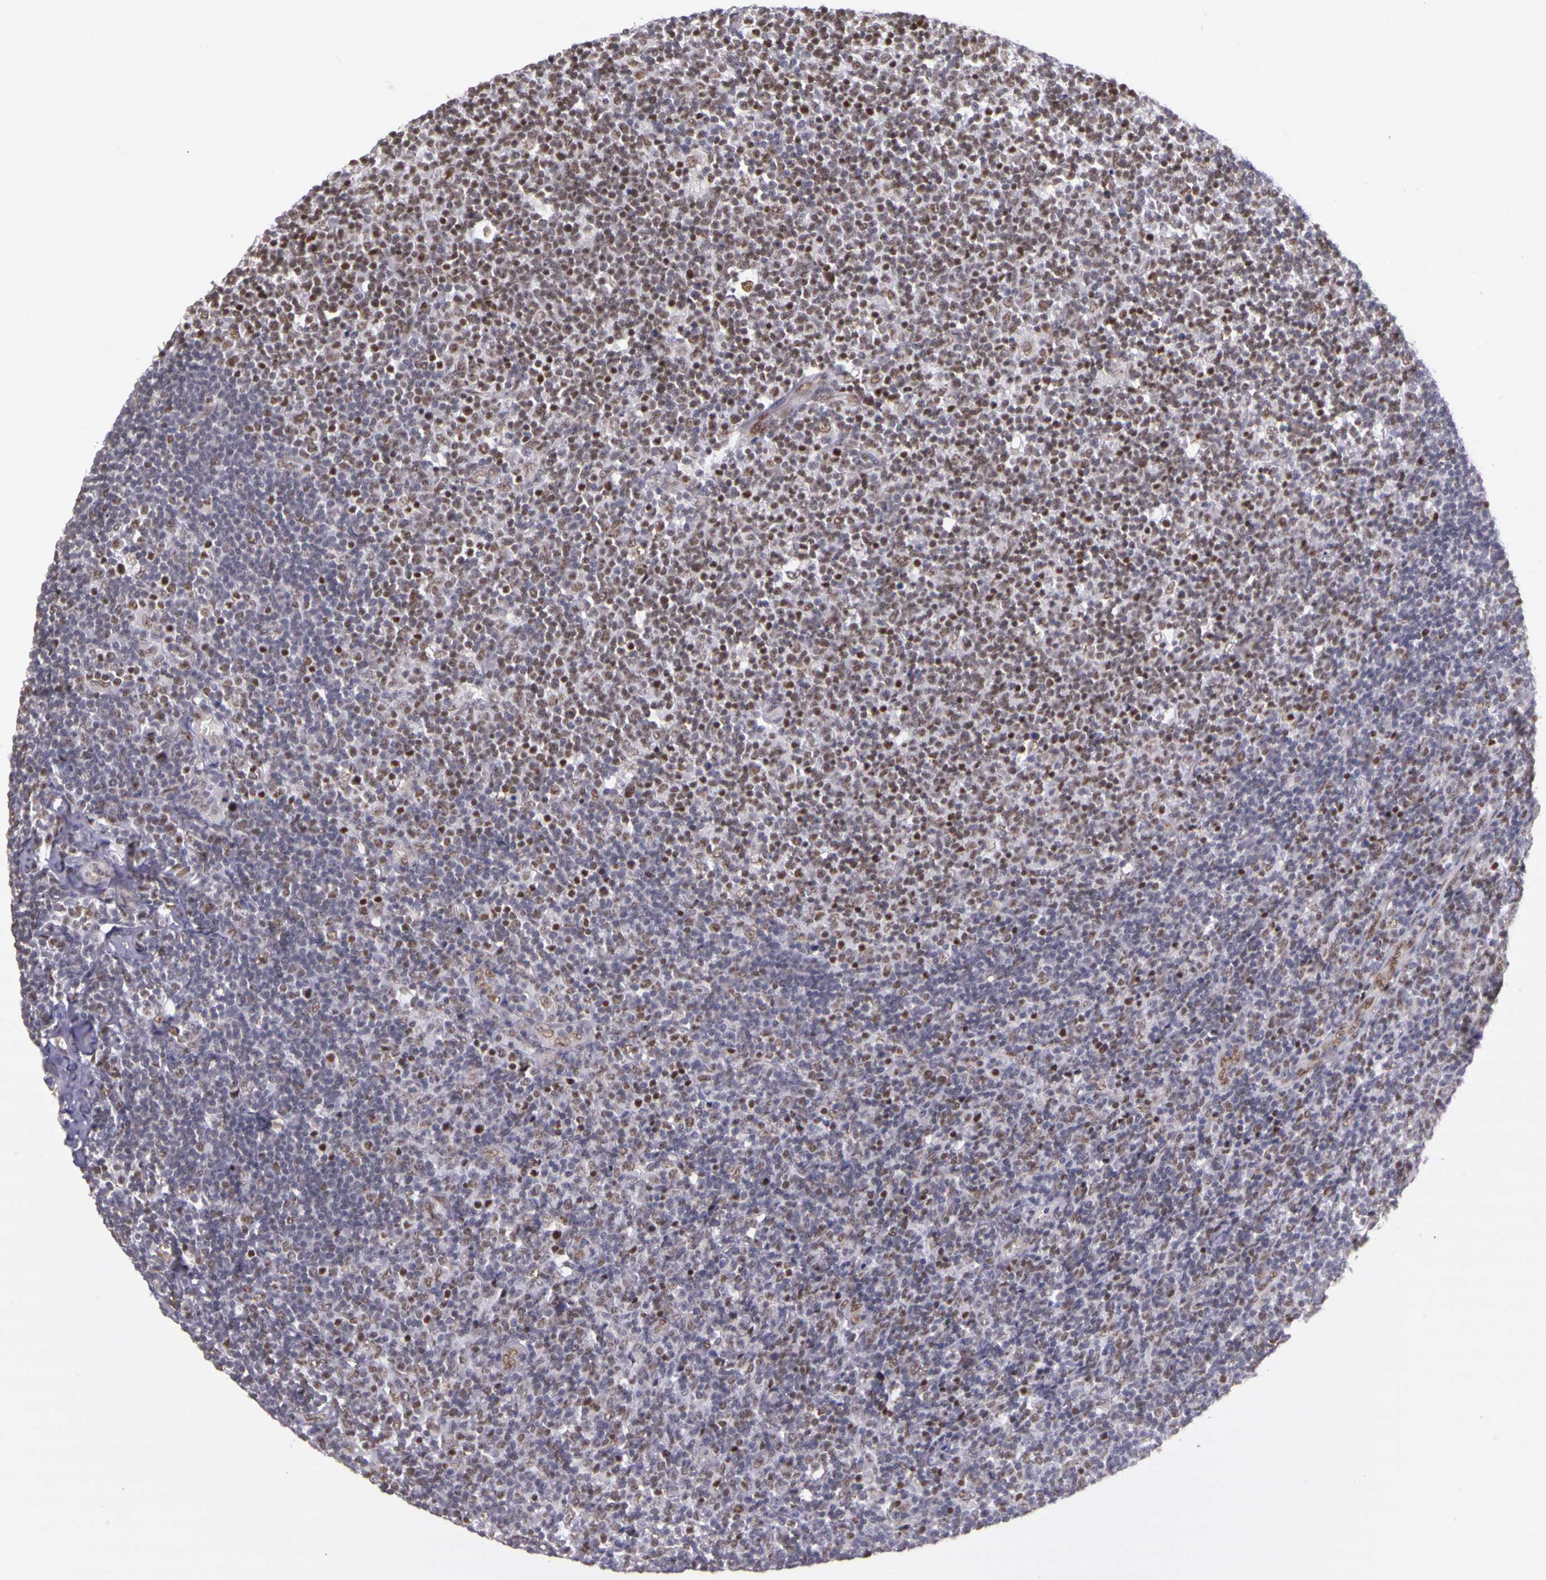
{"staining": {"intensity": "weak", "quantity": "25%-75%", "location": "nuclear"}, "tissue": "lymphoma", "cell_type": "Tumor cells", "image_type": "cancer", "snomed": [{"axis": "morphology", "description": "Malignant lymphoma, non-Hodgkin's type, Low grade"}, {"axis": "topography", "description": "Lymph node"}], "caption": "Human low-grade malignant lymphoma, non-Hodgkin's type stained with a protein marker displays weak staining in tumor cells.", "gene": "WDR13", "patient": {"sex": "male", "age": 74}}